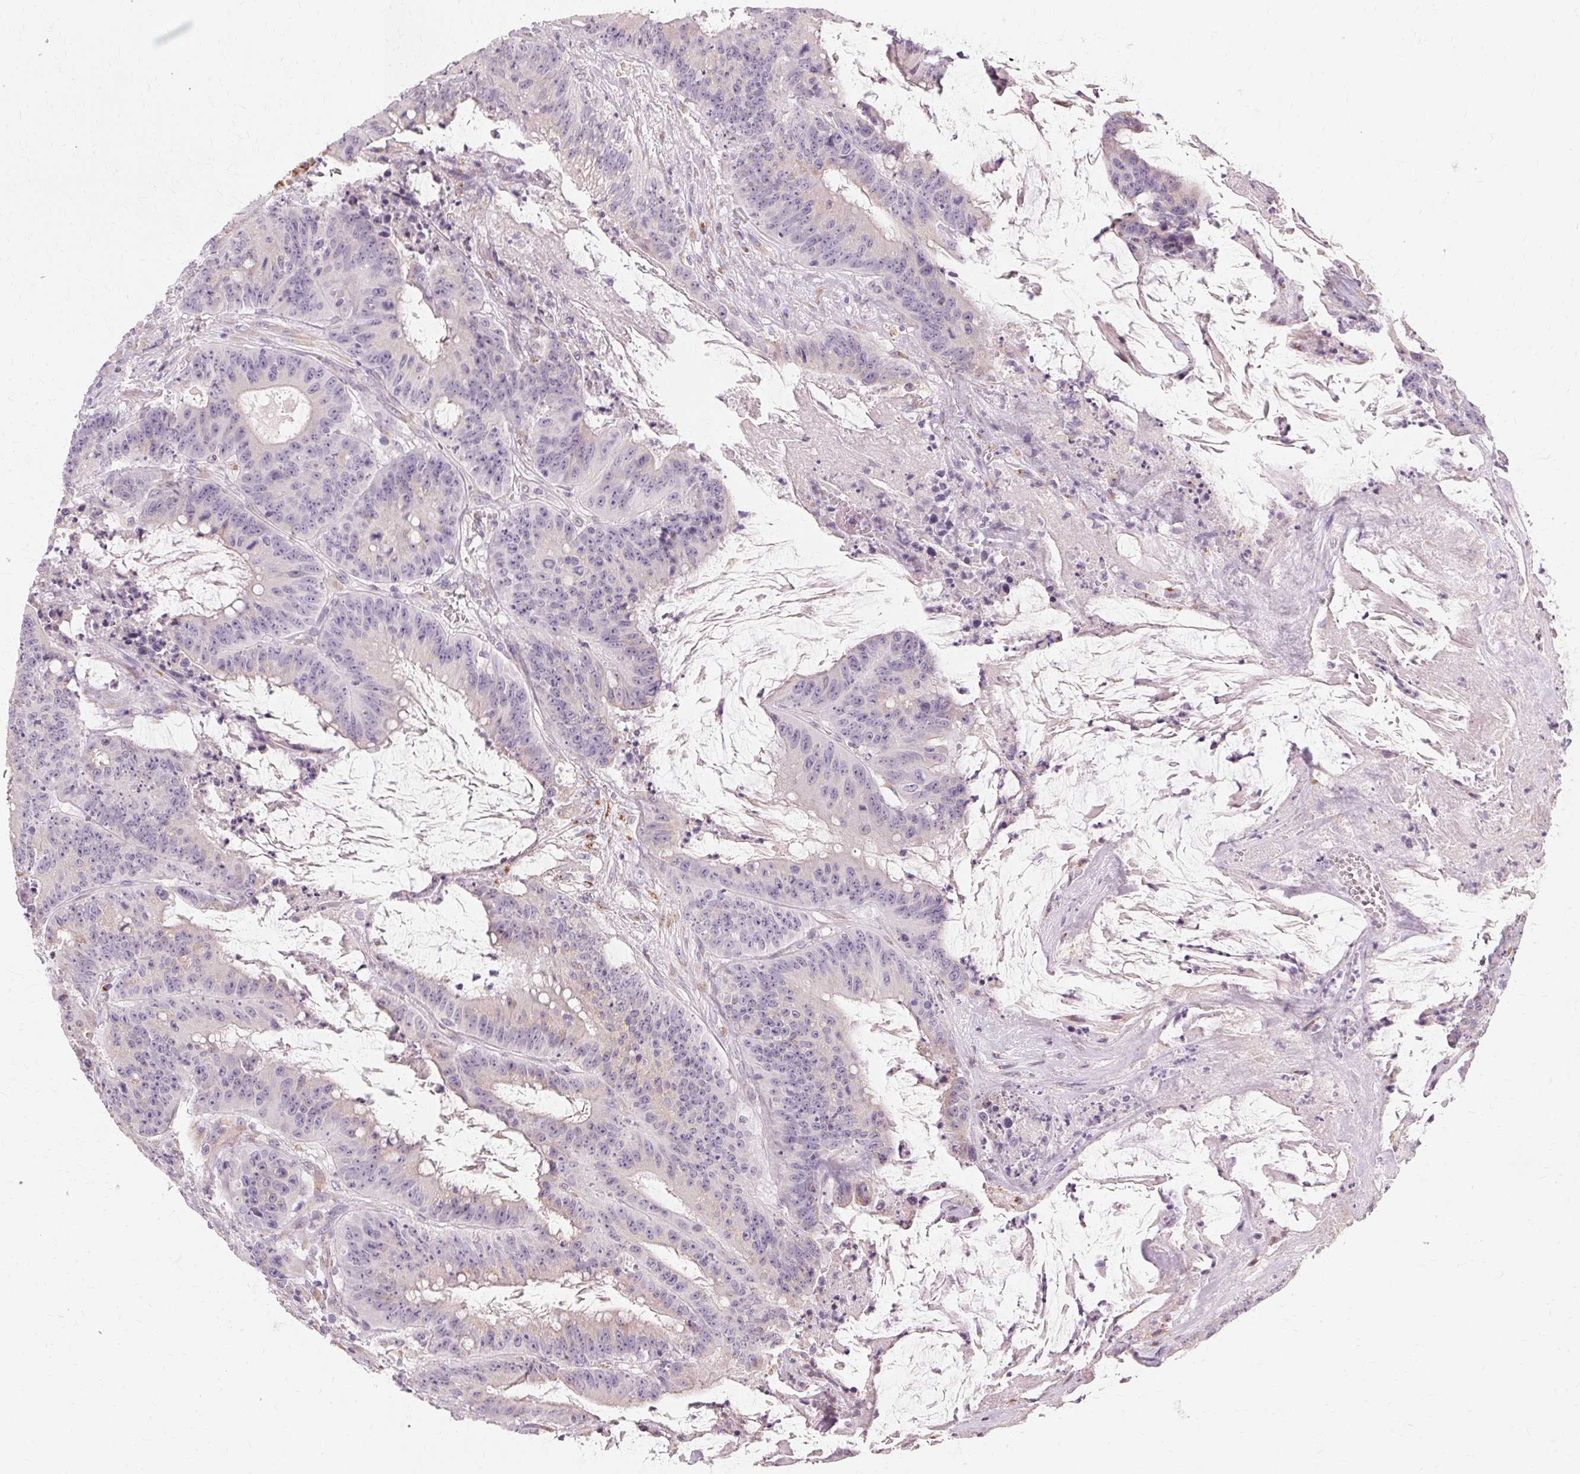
{"staining": {"intensity": "negative", "quantity": "none", "location": "none"}, "tissue": "colorectal cancer", "cell_type": "Tumor cells", "image_type": "cancer", "snomed": [{"axis": "morphology", "description": "Adenocarcinoma, NOS"}, {"axis": "topography", "description": "Colon"}], "caption": "Tumor cells show no significant protein positivity in colorectal cancer.", "gene": "FCRL3", "patient": {"sex": "male", "age": 33}}